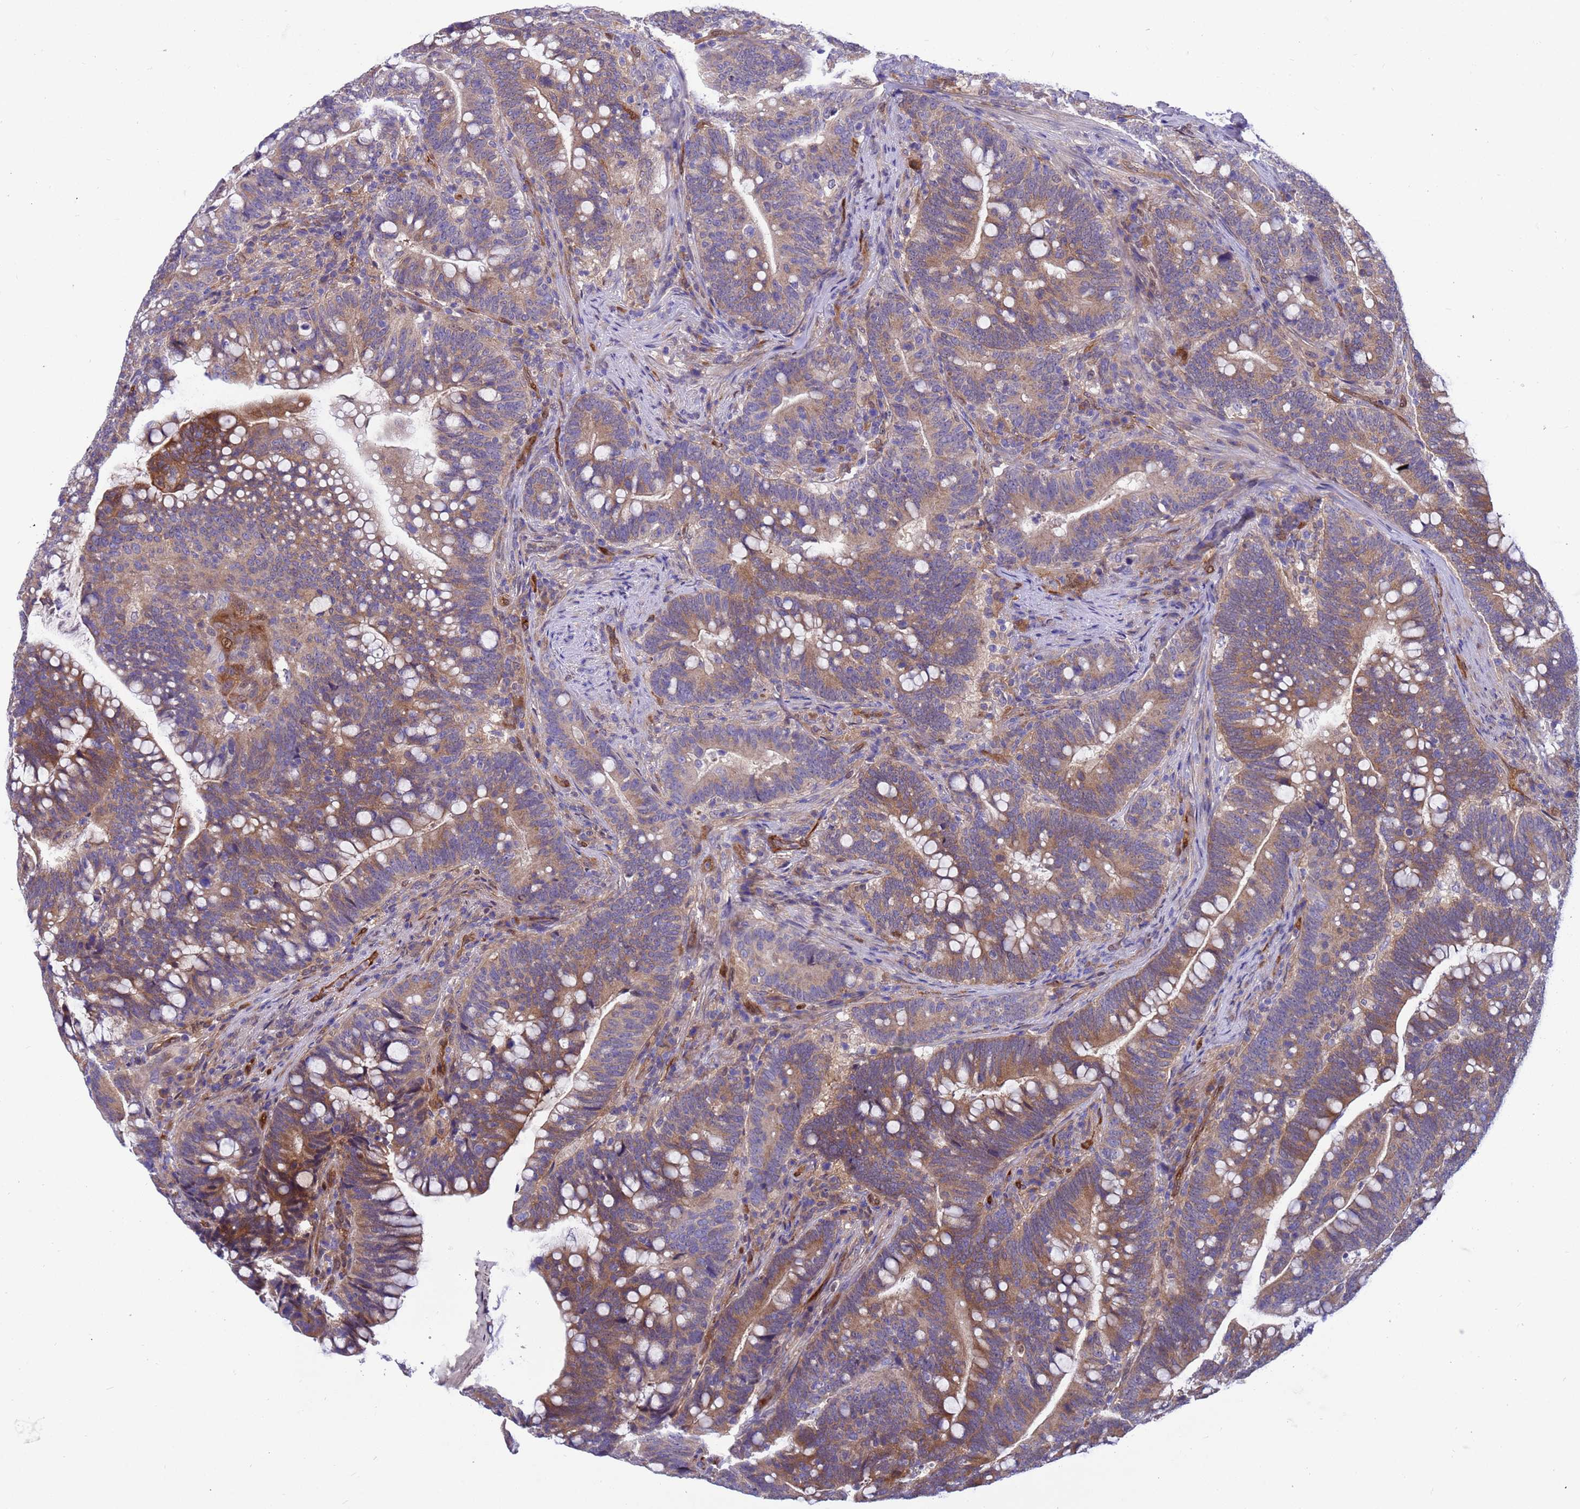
{"staining": {"intensity": "moderate", "quantity": ">75%", "location": "cytoplasmic/membranous"}, "tissue": "colorectal cancer", "cell_type": "Tumor cells", "image_type": "cancer", "snomed": [{"axis": "morphology", "description": "Normal tissue, NOS"}, {"axis": "morphology", "description": "Adenocarcinoma, NOS"}, {"axis": "topography", "description": "Colon"}], "caption": "Adenocarcinoma (colorectal) stained for a protein shows moderate cytoplasmic/membranous positivity in tumor cells.", "gene": "FOXRED1", "patient": {"sex": "female", "age": 66}}